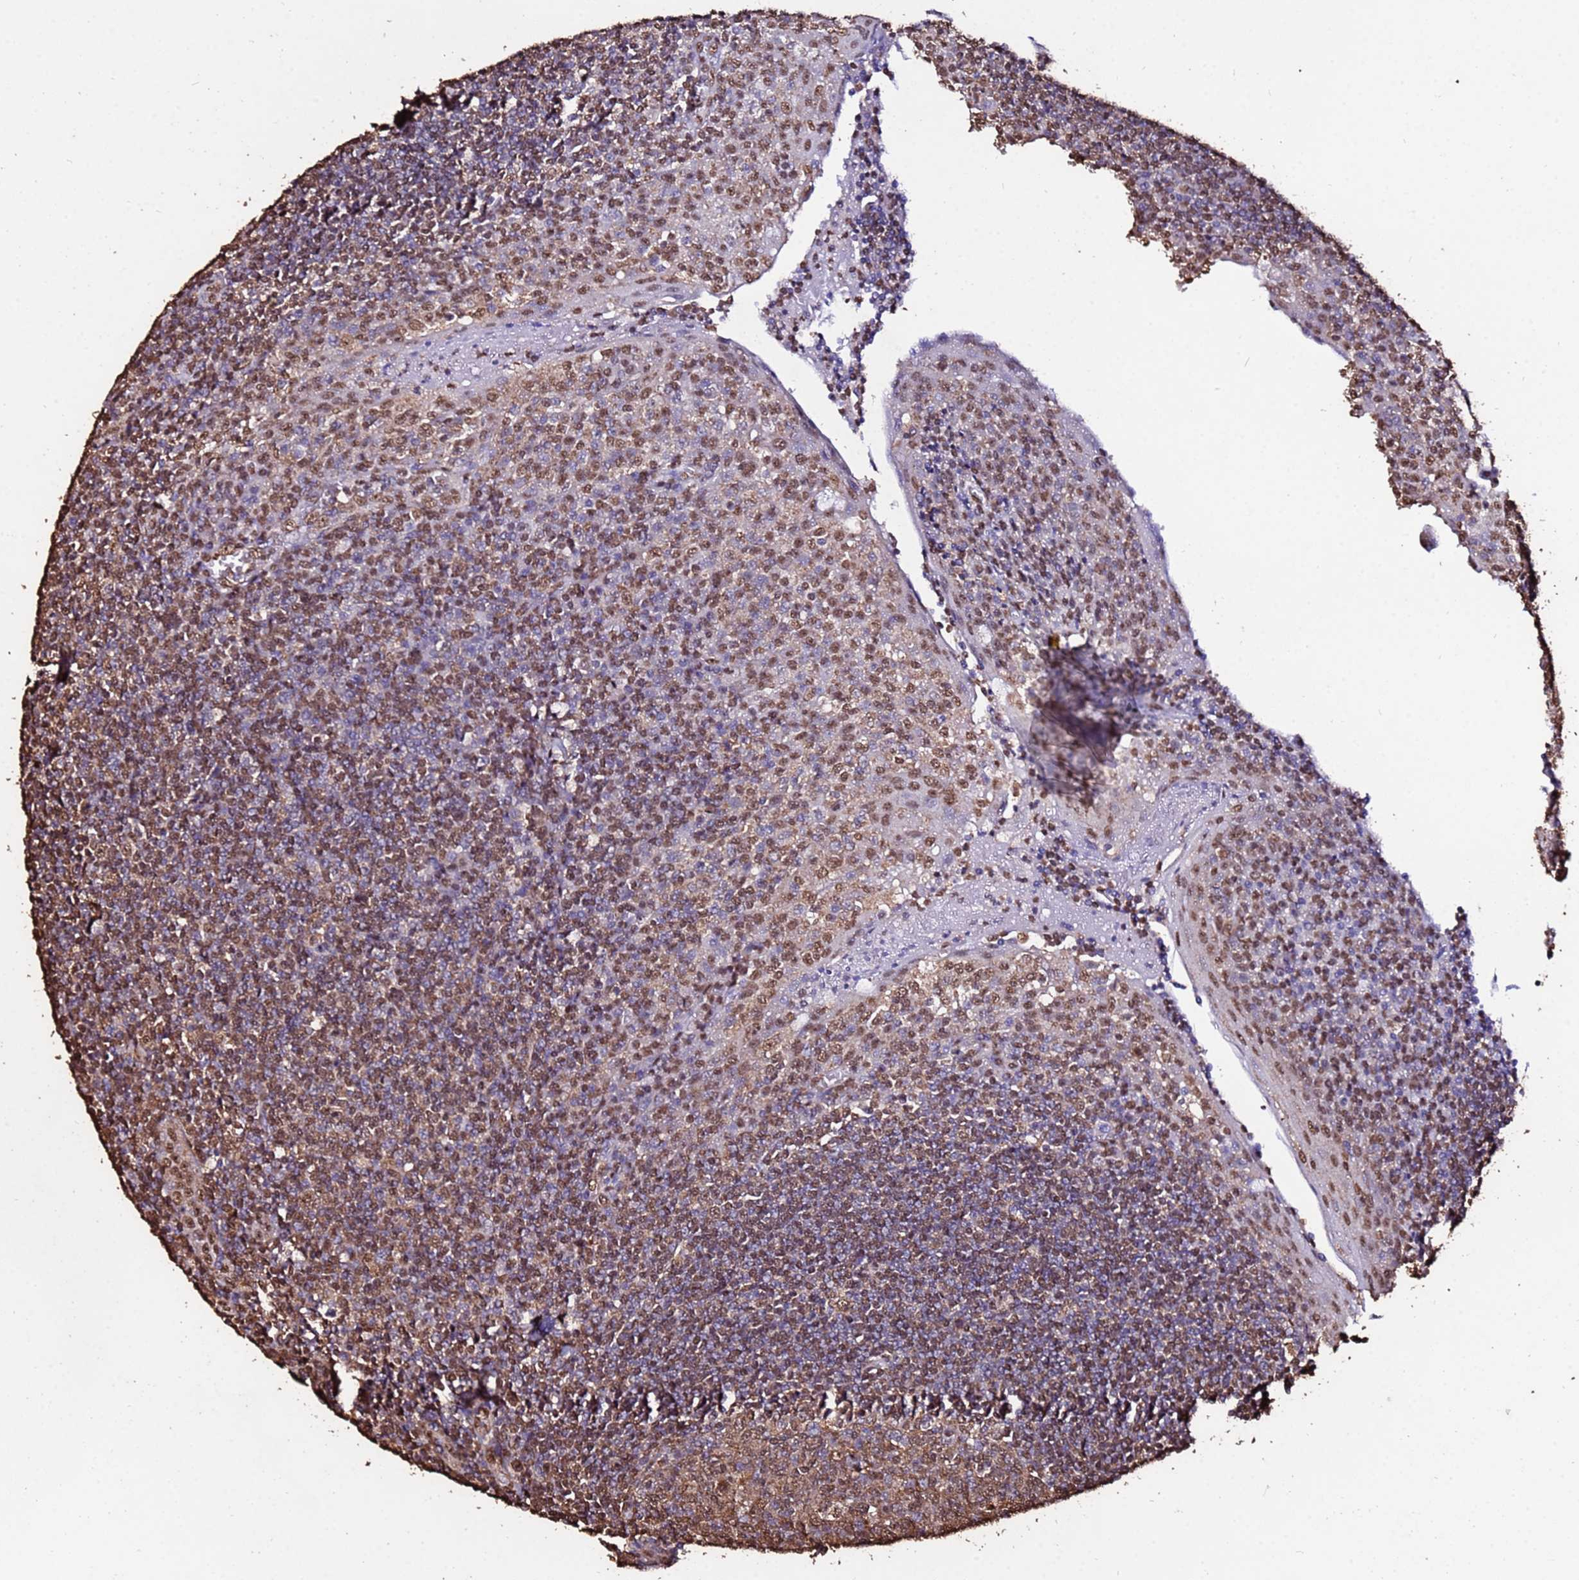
{"staining": {"intensity": "moderate", "quantity": "25%-75%", "location": "cytoplasmic/membranous,nuclear"}, "tissue": "tonsil", "cell_type": "Germinal center cells", "image_type": "normal", "snomed": [{"axis": "morphology", "description": "Normal tissue, NOS"}, {"axis": "topography", "description": "Tonsil"}], "caption": "Tonsil stained with DAB immunohistochemistry exhibits medium levels of moderate cytoplasmic/membranous,nuclear staining in approximately 25%-75% of germinal center cells.", "gene": "TRIP6", "patient": {"sex": "male", "age": 27}}